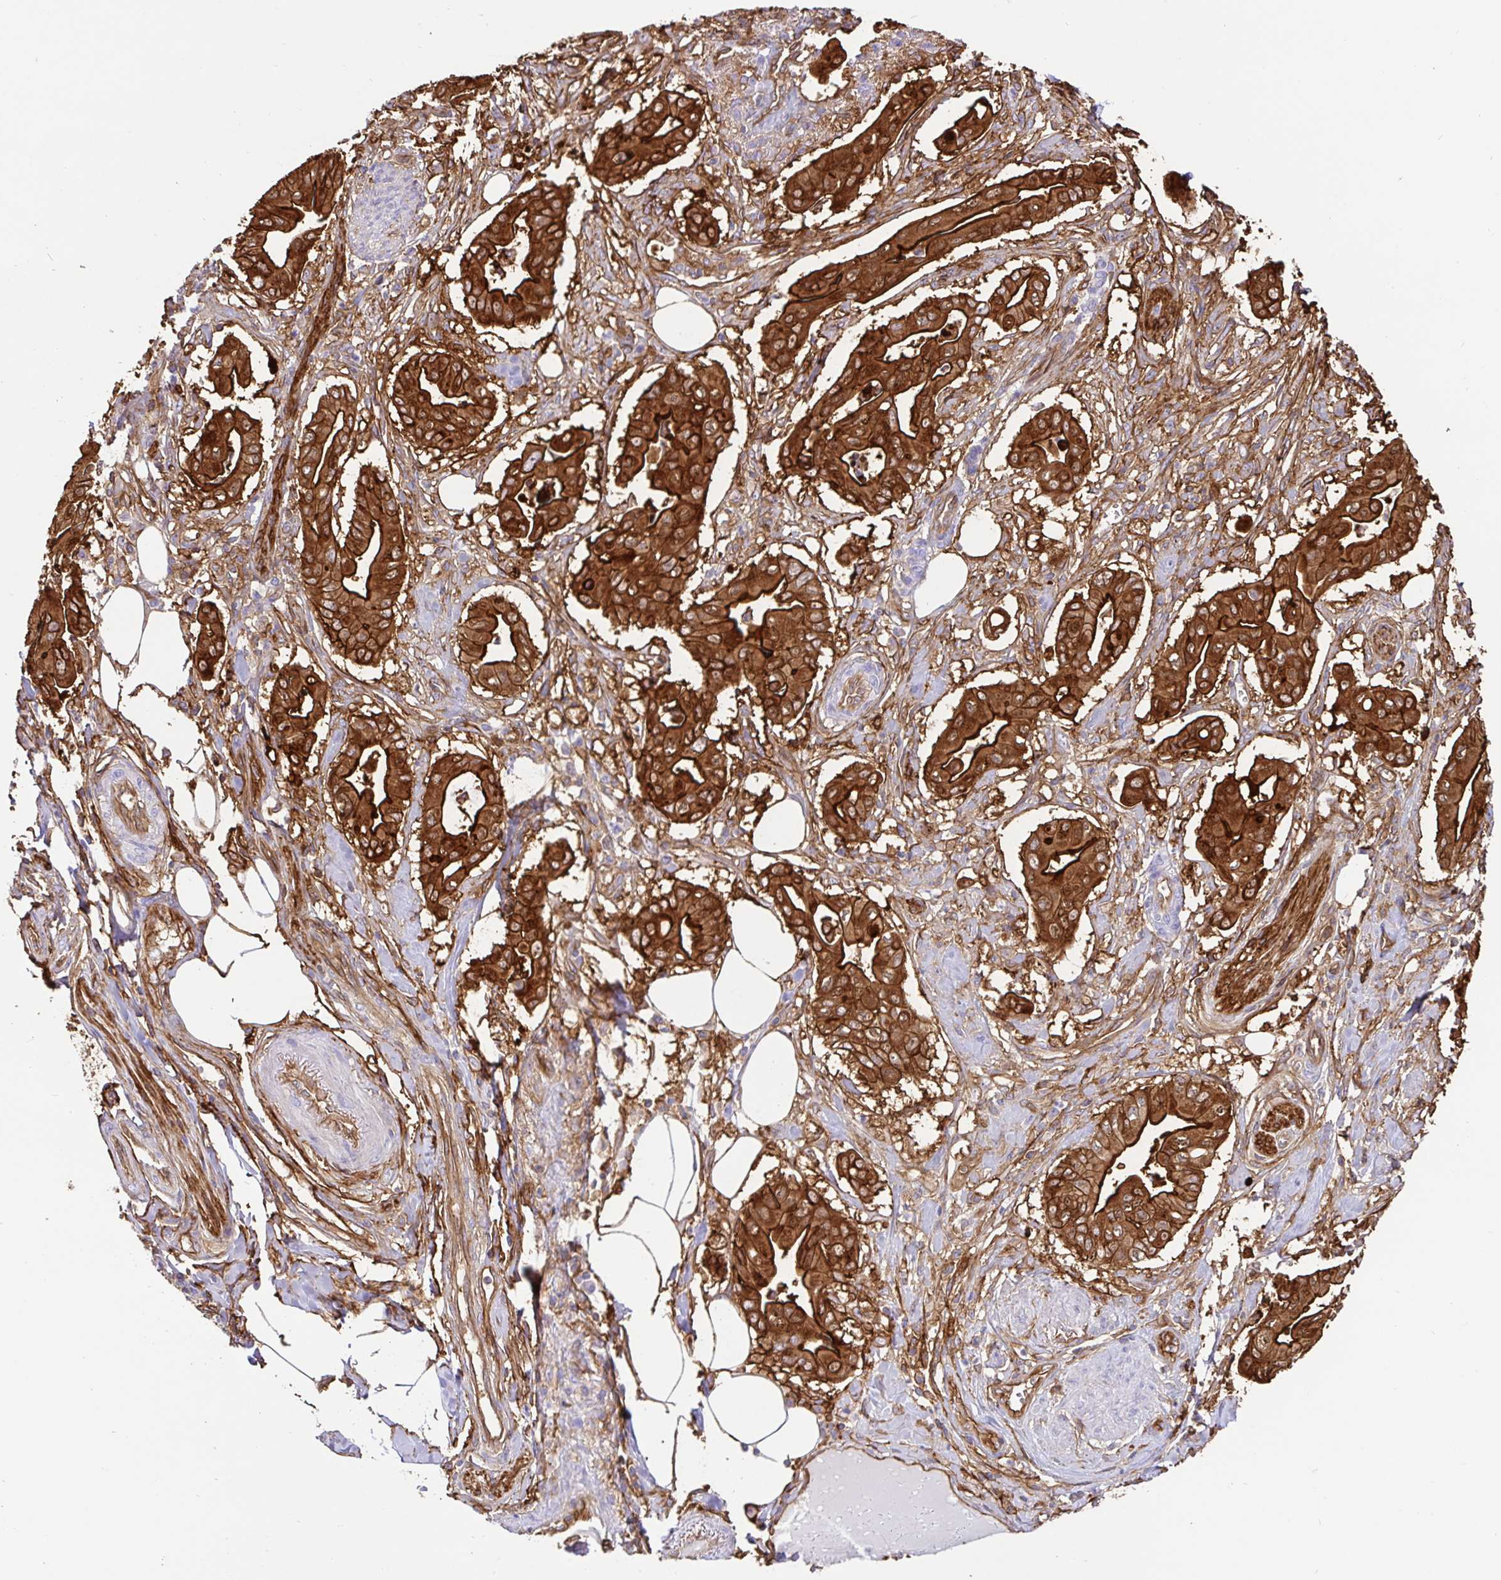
{"staining": {"intensity": "strong", "quantity": ">75%", "location": "cytoplasmic/membranous"}, "tissue": "pancreatic cancer", "cell_type": "Tumor cells", "image_type": "cancer", "snomed": [{"axis": "morphology", "description": "Adenocarcinoma, NOS"}, {"axis": "topography", "description": "Pancreas"}], "caption": "Pancreatic cancer (adenocarcinoma) stained with a protein marker displays strong staining in tumor cells.", "gene": "ANXA2", "patient": {"sex": "male", "age": 71}}